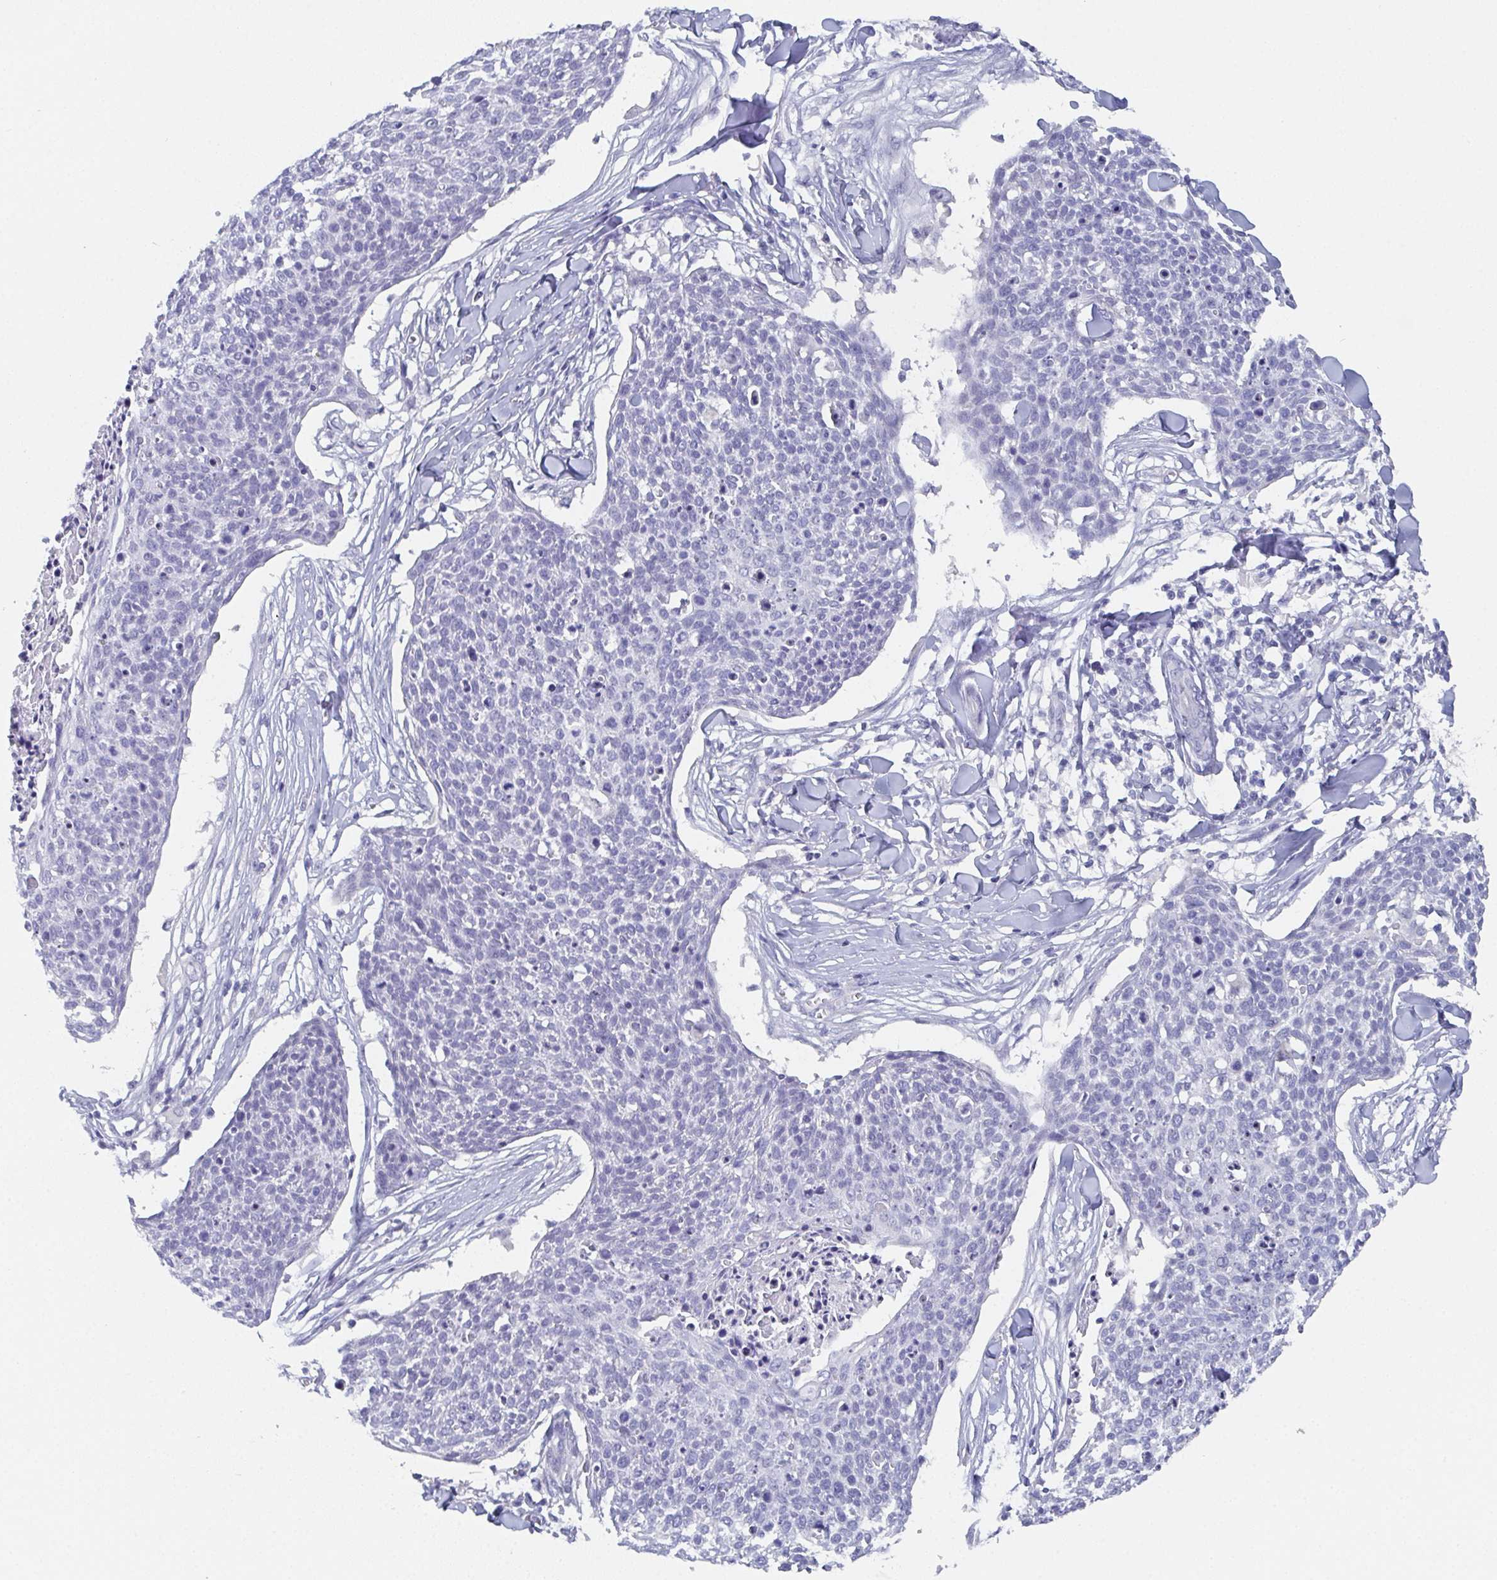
{"staining": {"intensity": "negative", "quantity": "none", "location": "none"}, "tissue": "skin cancer", "cell_type": "Tumor cells", "image_type": "cancer", "snomed": [{"axis": "morphology", "description": "Squamous cell carcinoma, NOS"}, {"axis": "topography", "description": "Skin"}, {"axis": "topography", "description": "Vulva"}], "caption": "IHC of human squamous cell carcinoma (skin) shows no positivity in tumor cells.", "gene": "DYDC2", "patient": {"sex": "female", "age": 75}}